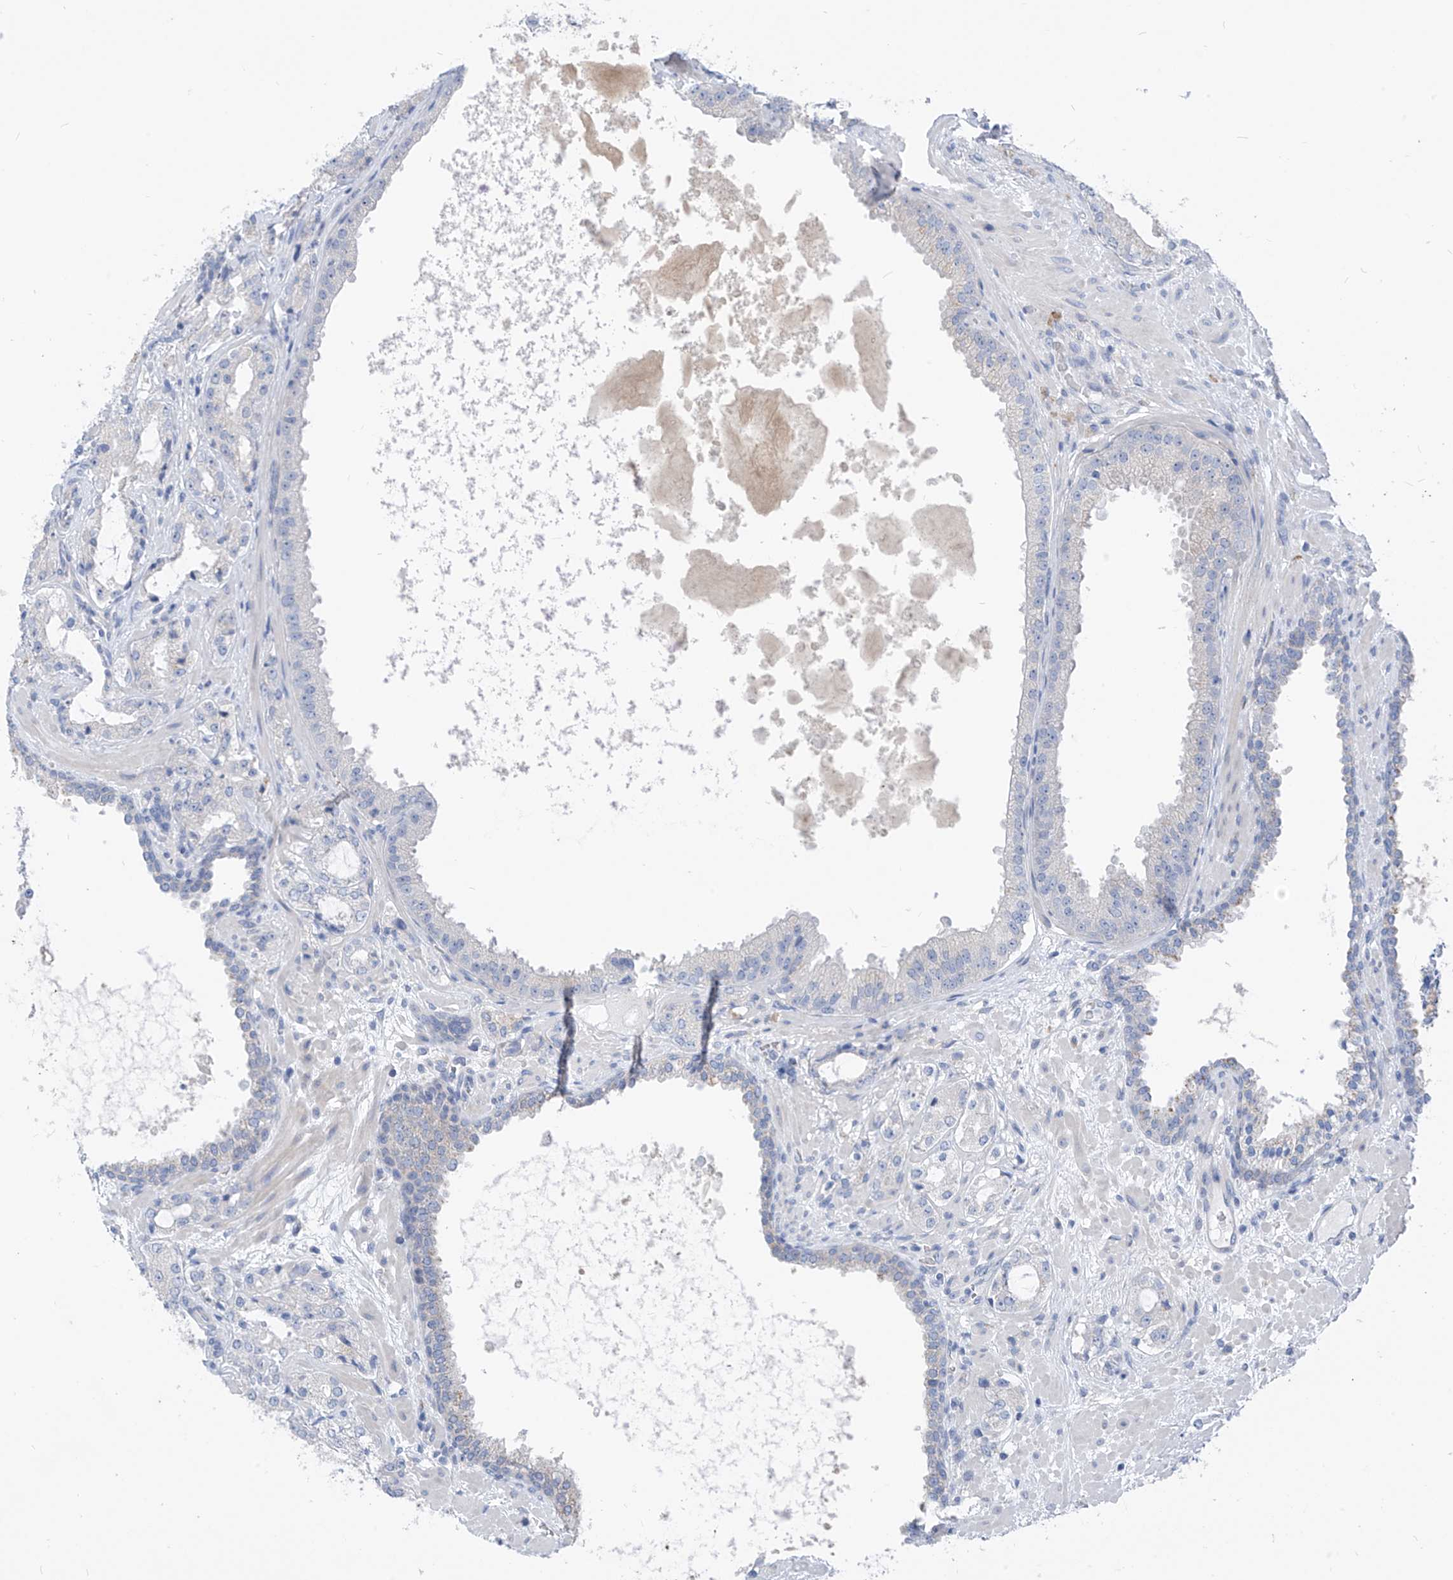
{"staining": {"intensity": "negative", "quantity": "none", "location": "none"}, "tissue": "prostate cancer", "cell_type": "Tumor cells", "image_type": "cancer", "snomed": [{"axis": "morphology", "description": "Adenocarcinoma, High grade"}, {"axis": "topography", "description": "Prostate"}], "caption": "Micrograph shows no protein staining in tumor cells of high-grade adenocarcinoma (prostate) tissue.", "gene": "LDAH", "patient": {"sex": "male", "age": 64}}